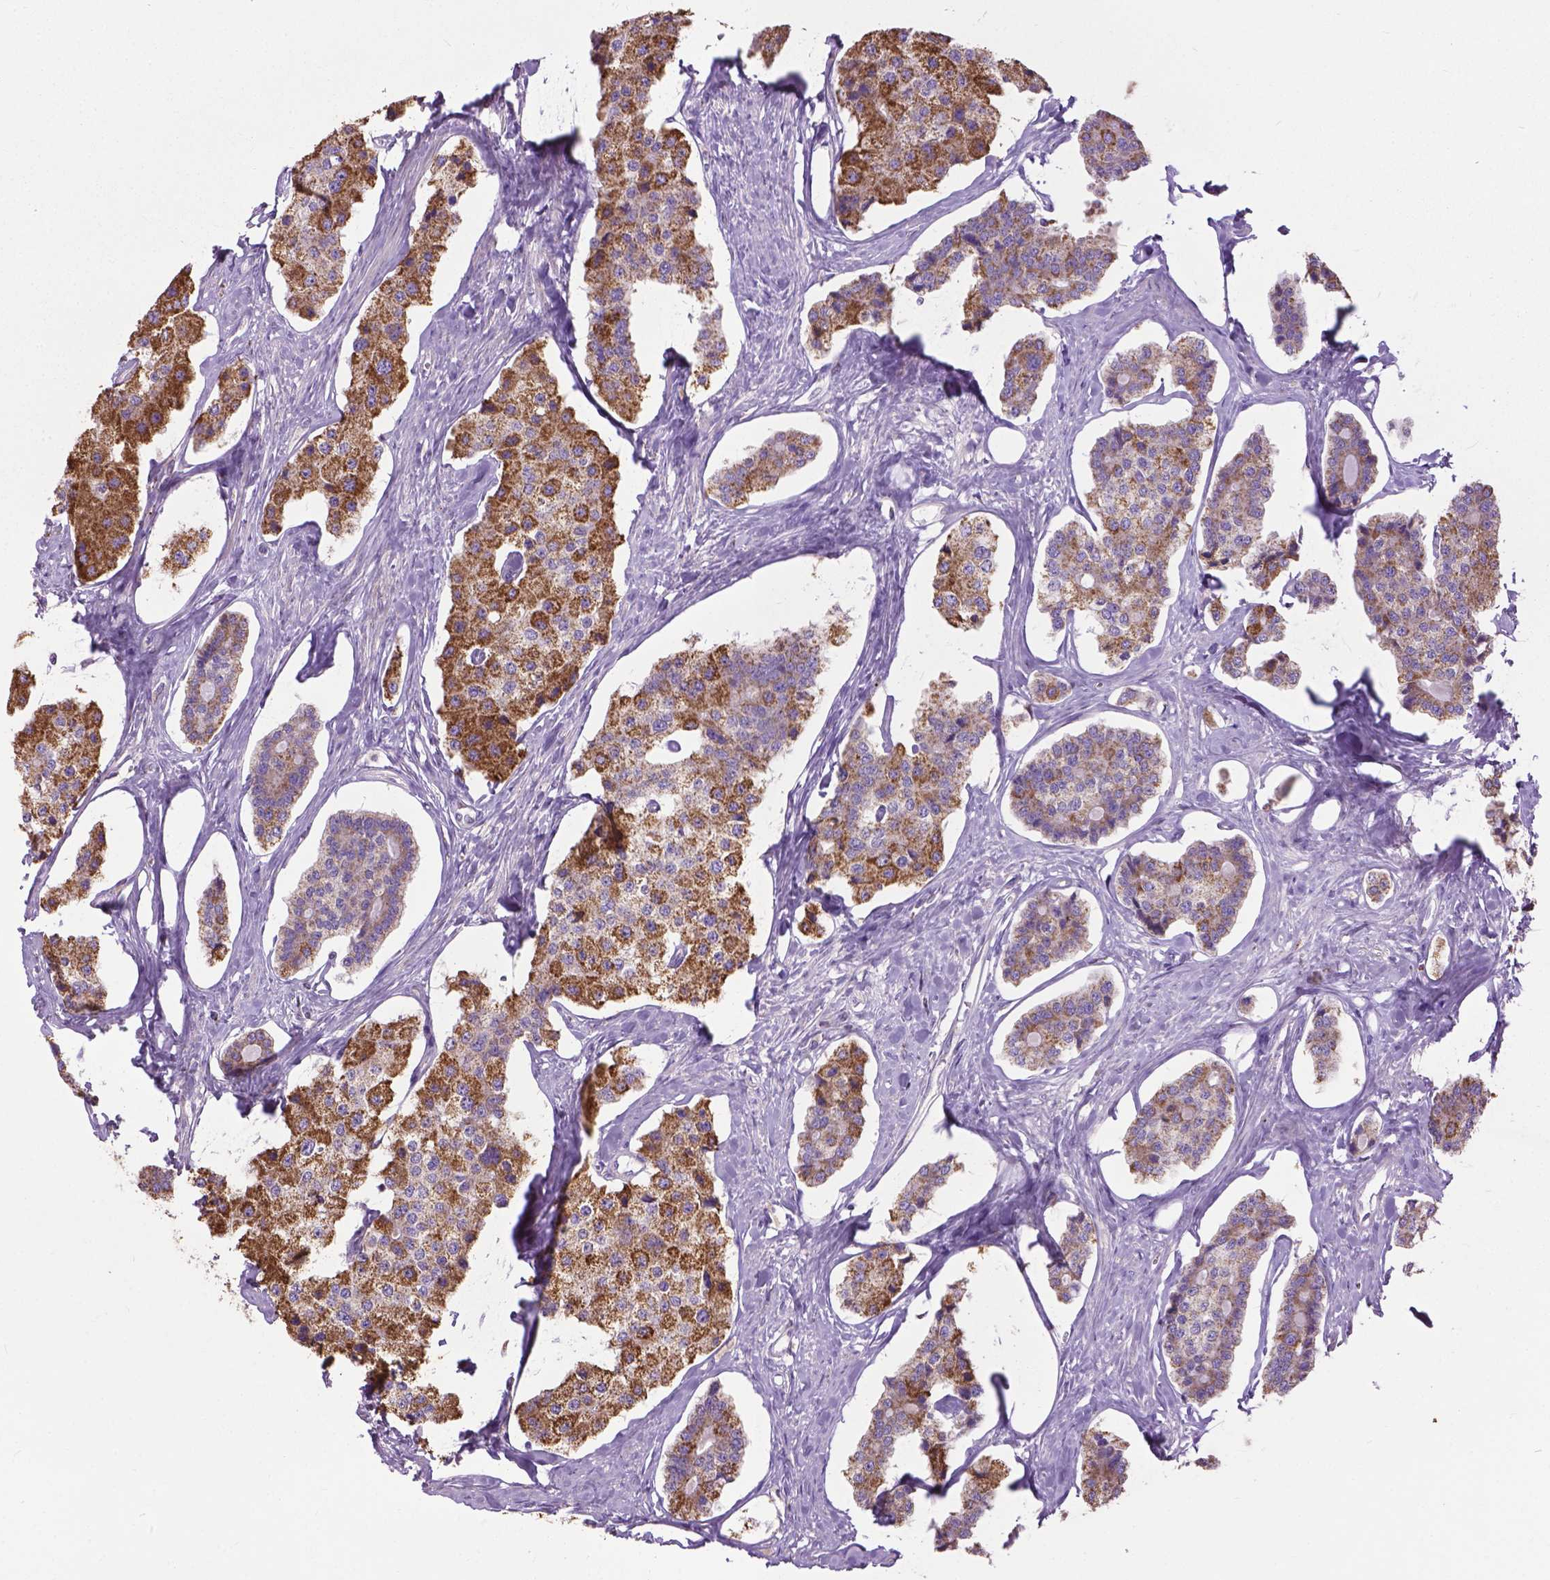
{"staining": {"intensity": "moderate", "quantity": ">75%", "location": "cytoplasmic/membranous"}, "tissue": "carcinoid", "cell_type": "Tumor cells", "image_type": "cancer", "snomed": [{"axis": "morphology", "description": "Carcinoid, malignant, NOS"}, {"axis": "topography", "description": "Small intestine"}], "caption": "Immunohistochemistry image of neoplastic tissue: human carcinoid (malignant) stained using immunohistochemistry reveals medium levels of moderate protein expression localized specifically in the cytoplasmic/membranous of tumor cells, appearing as a cytoplasmic/membranous brown color.", "gene": "VDAC1", "patient": {"sex": "female", "age": 65}}